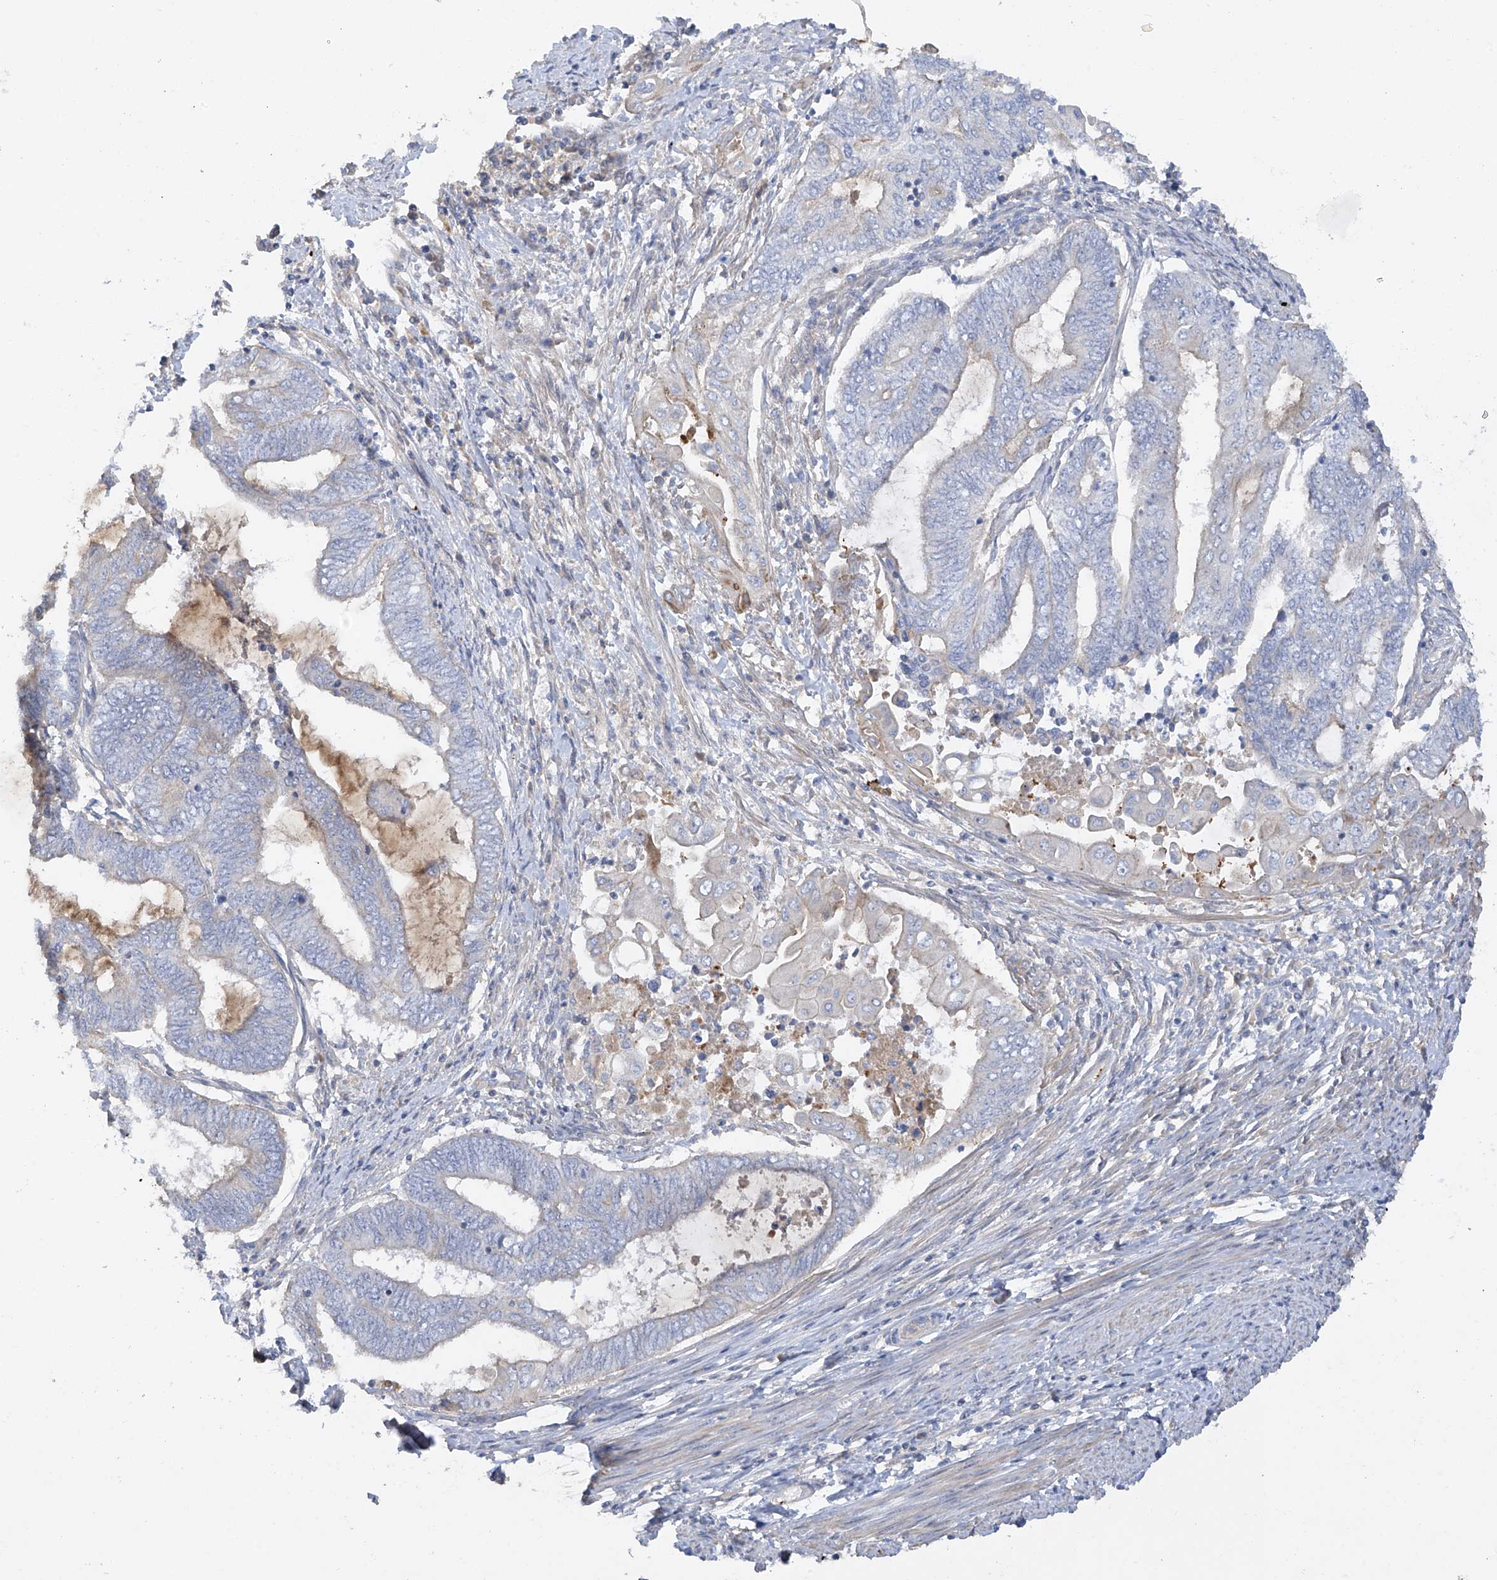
{"staining": {"intensity": "negative", "quantity": "none", "location": "none"}, "tissue": "endometrial cancer", "cell_type": "Tumor cells", "image_type": "cancer", "snomed": [{"axis": "morphology", "description": "Adenocarcinoma, NOS"}, {"axis": "topography", "description": "Uterus"}, {"axis": "topography", "description": "Endometrium"}], "caption": "A histopathology image of human endometrial cancer (adenocarcinoma) is negative for staining in tumor cells.", "gene": "PRSS12", "patient": {"sex": "female", "age": 70}}